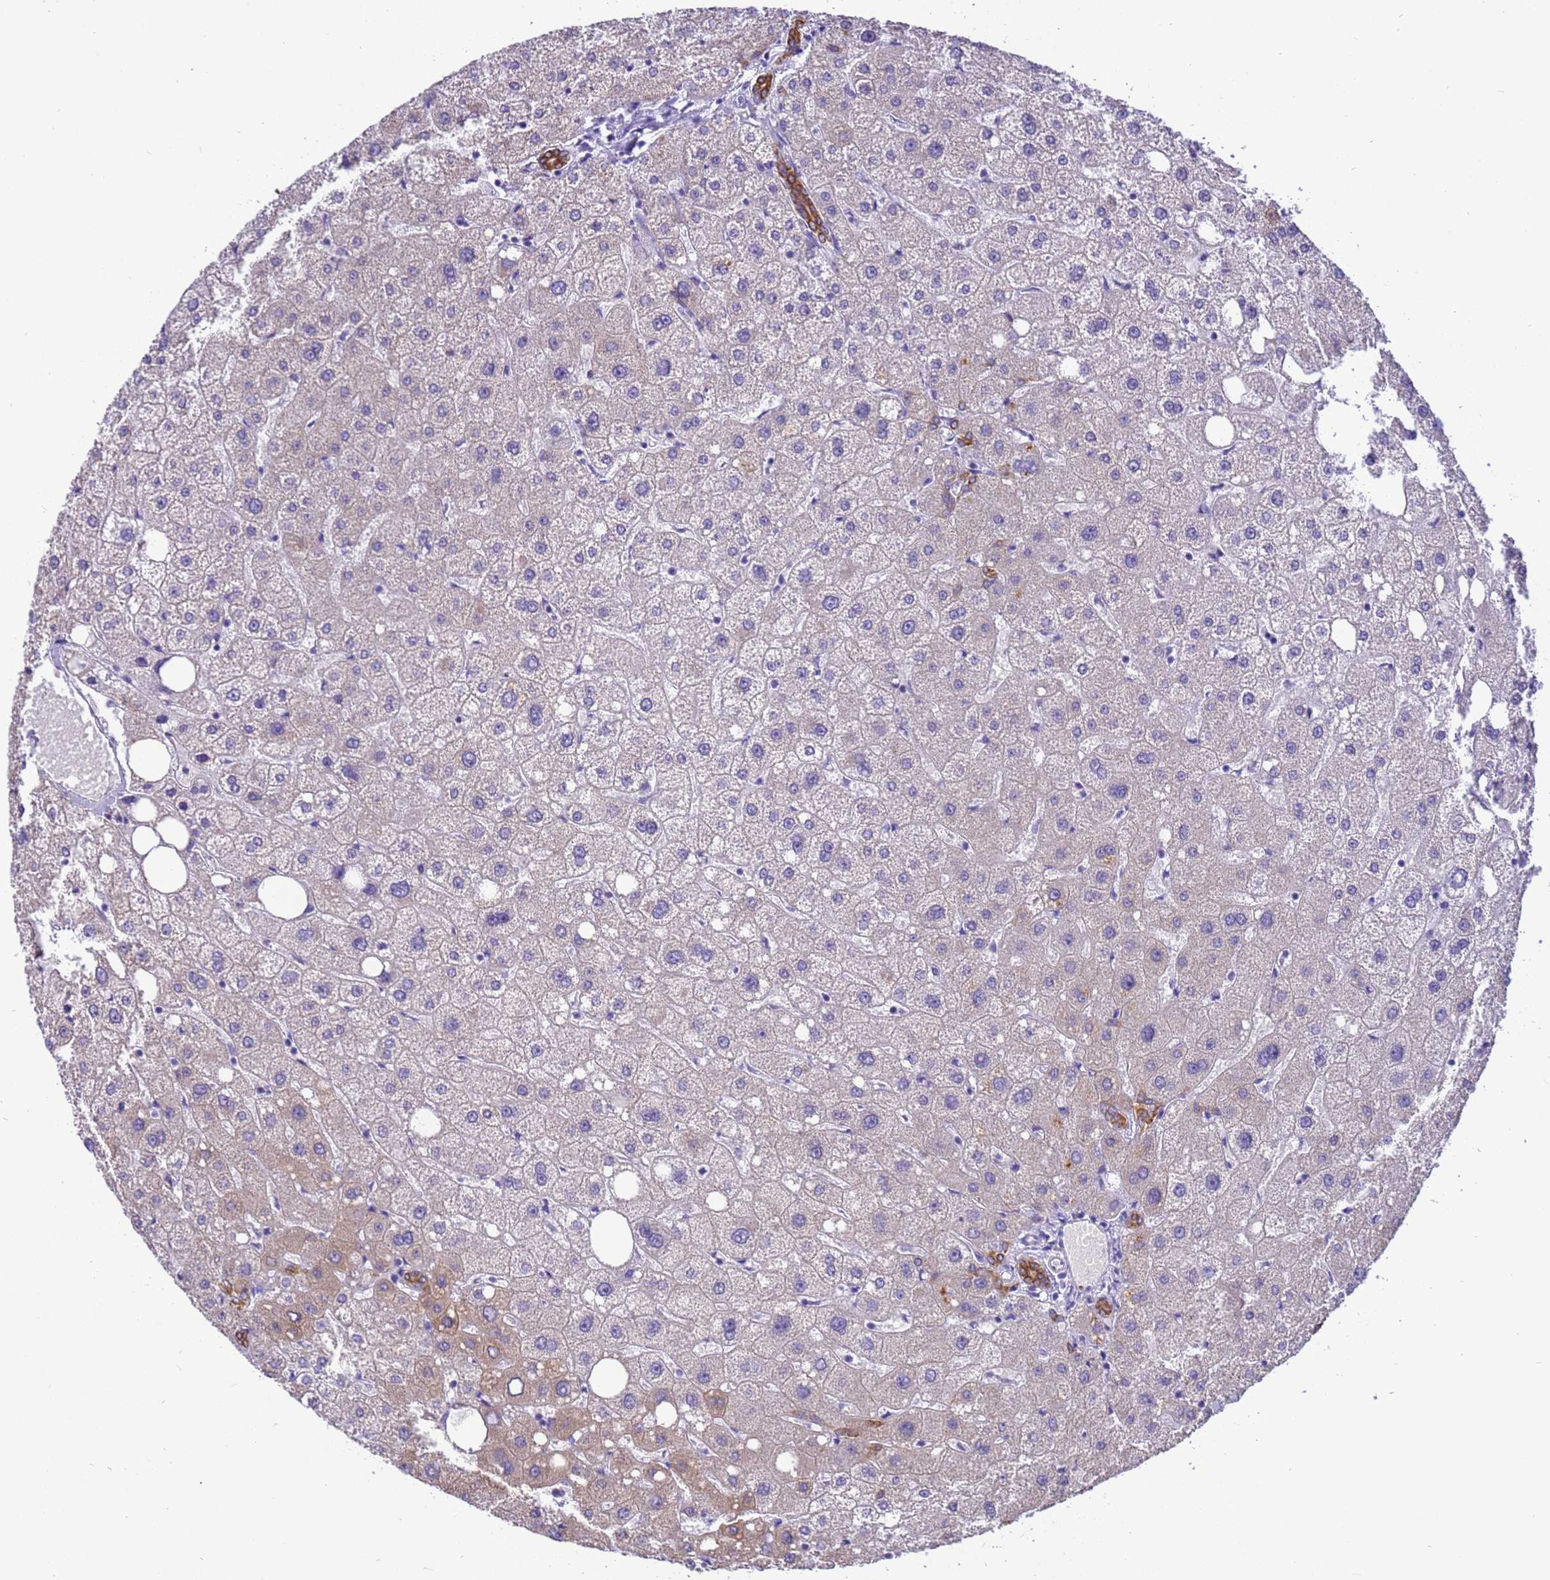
{"staining": {"intensity": "moderate", "quantity": ">75%", "location": "cytoplasmic/membranous"}, "tissue": "liver", "cell_type": "Cholangiocytes", "image_type": "normal", "snomed": [{"axis": "morphology", "description": "Normal tissue, NOS"}, {"axis": "topography", "description": "Liver"}], "caption": "DAB immunohistochemical staining of benign liver shows moderate cytoplasmic/membranous protein positivity in about >75% of cholangiocytes.", "gene": "PIEZO2", "patient": {"sex": "male", "age": 73}}